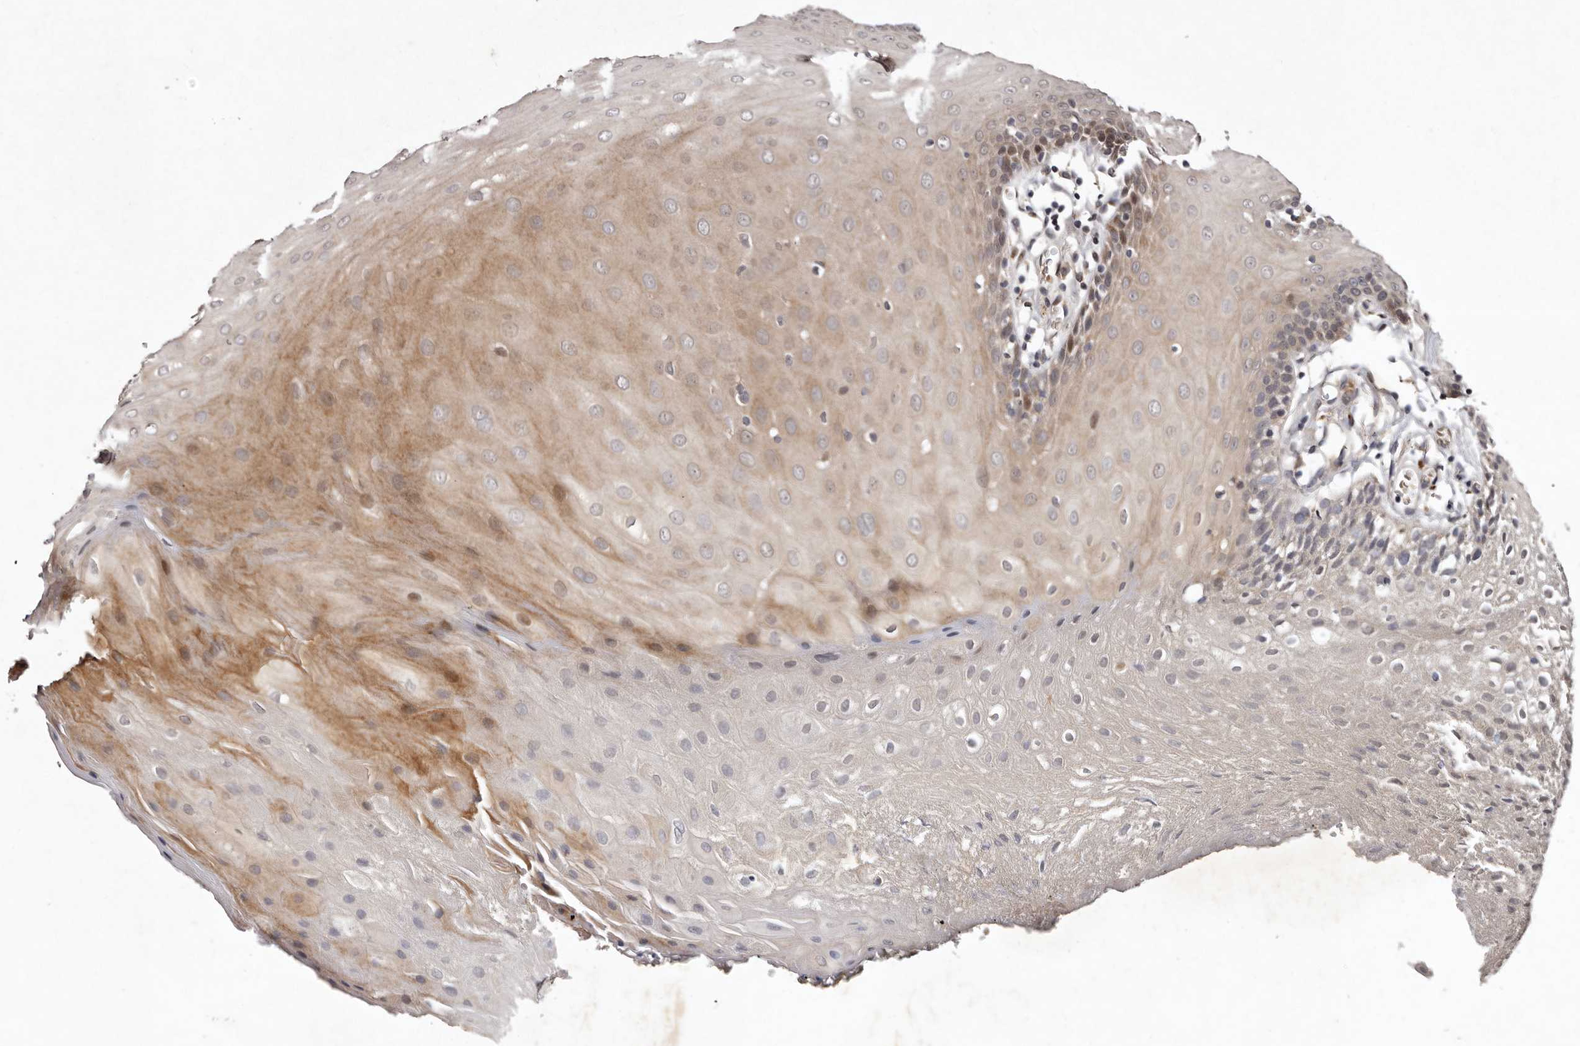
{"staining": {"intensity": "weak", "quantity": "25%-75%", "location": "cytoplasmic/membranous"}, "tissue": "oral mucosa", "cell_type": "Squamous epithelial cells", "image_type": "normal", "snomed": [{"axis": "morphology", "description": "Normal tissue, NOS"}, {"axis": "morphology", "description": "Squamous cell carcinoma, NOS"}, {"axis": "topography", "description": "Skeletal muscle"}, {"axis": "topography", "description": "Oral tissue"}, {"axis": "topography", "description": "Salivary gland"}, {"axis": "topography", "description": "Head-Neck"}], "caption": "This image displays normal oral mucosa stained with IHC to label a protein in brown. The cytoplasmic/membranous of squamous epithelial cells show weak positivity for the protein. Nuclei are counter-stained blue.", "gene": "ABL1", "patient": {"sex": "male", "age": 54}}